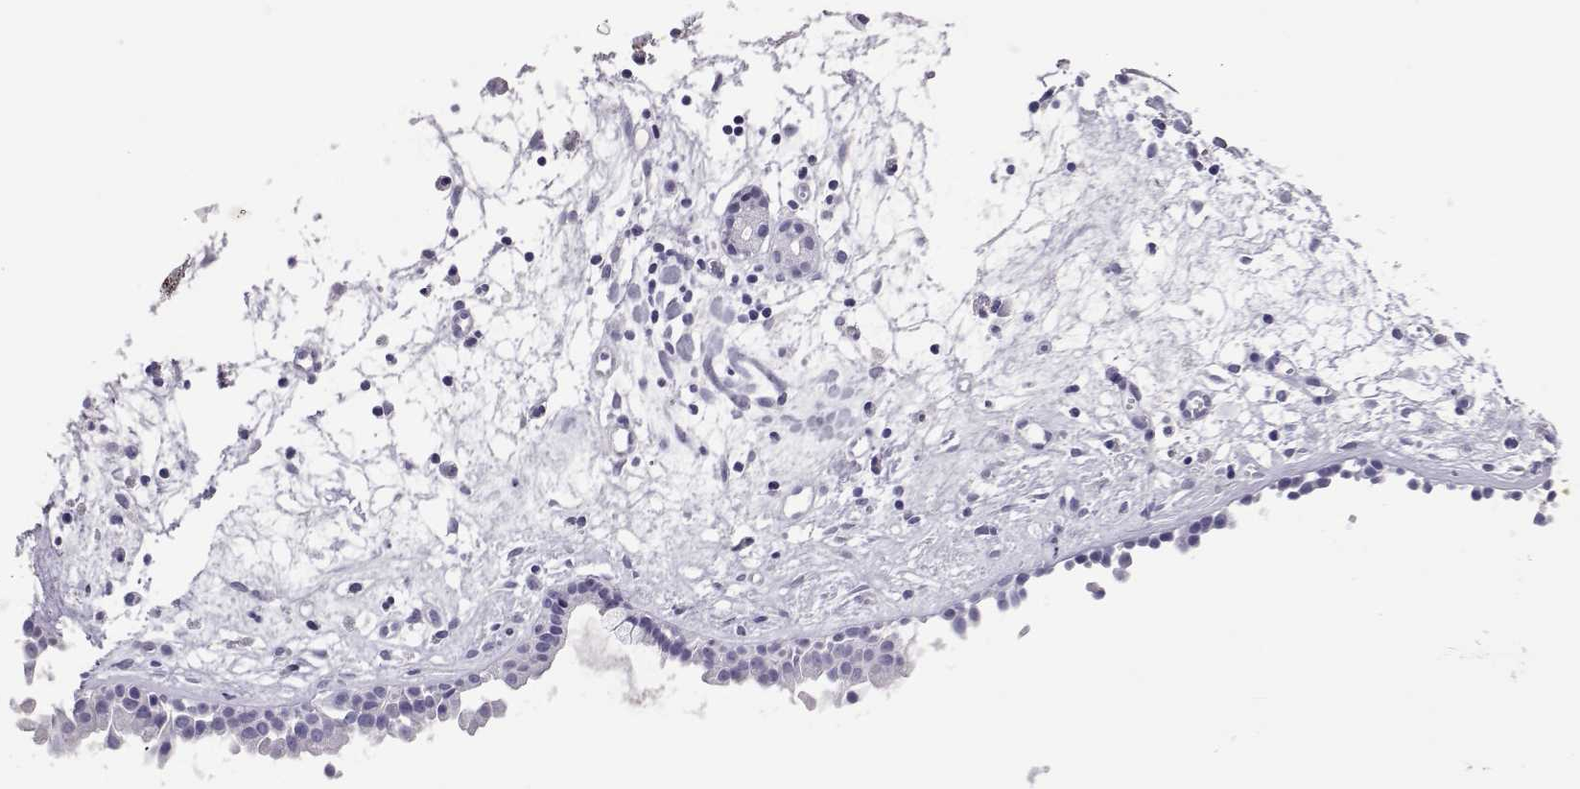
{"staining": {"intensity": "negative", "quantity": "none", "location": "none"}, "tissue": "nasopharynx", "cell_type": "Respiratory epithelial cells", "image_type": "normal", "snomed": [{"axis": "morphology", "description": "Normal tissue, NOS"}, {"axis": "topography", "description": "Nasopharynx"}], "caption": "DAB (3,3'-diaminobenzidine) immunohistochemical staining of unremarkable nasopharynx displays no significant staining in respiratory epithelial cells. (Stains: DAB (3,3'-diaminobenzidine) IHC with hematoxylin counter stain, Microscopy: brightfield microscopy at high magnification).", "gene": "PMCH", "patient": {"sex": "male", "age": 61}}